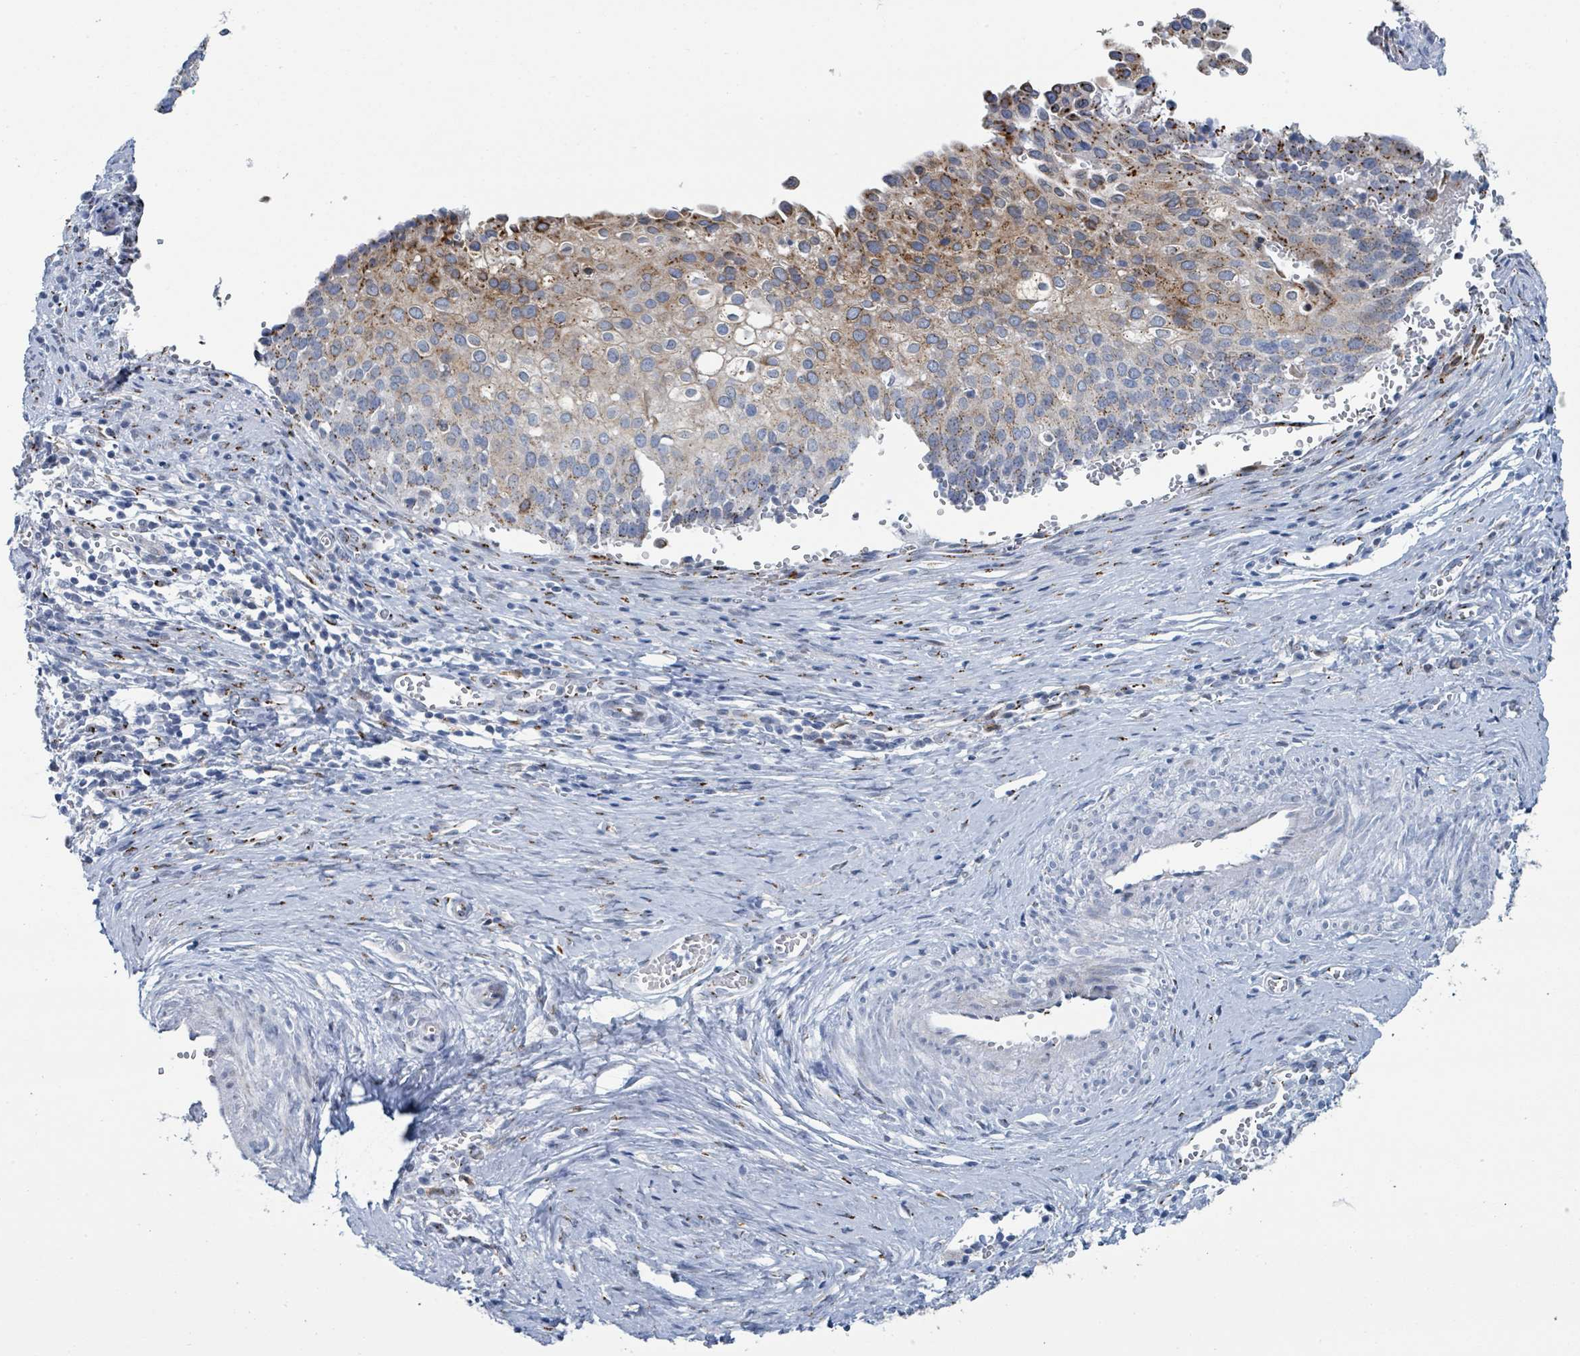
{"staining": {"intensity": "moderate", "quantity": "25%-75%", "location": "cytoplasmic/membranous"}, "tissue": "cervical cancer", "cell_type": "Tumor cells", "image_type": "cancer", "snomed": [{"axis": "morphology", "description": "Squamous cell carcinoma, NOS"}, {"axis": "topography", "description": "Cervix"}], "caption": "High-magnification brightfield microscopy of squamous cell carcinoma (cervical) stained with DAB (brown) and counterstained with hematoxylin (blue). tumor cells exhibit moderate cytoplasmic/membranous staining is present in about25%-75% of cells. (DAB (3,3'-diaminobenzidine) IHC, brown staining for protein, blue staining for nuclei).", "gene": "DCAF5", "patient": {"sex": "female", "age": 44}}